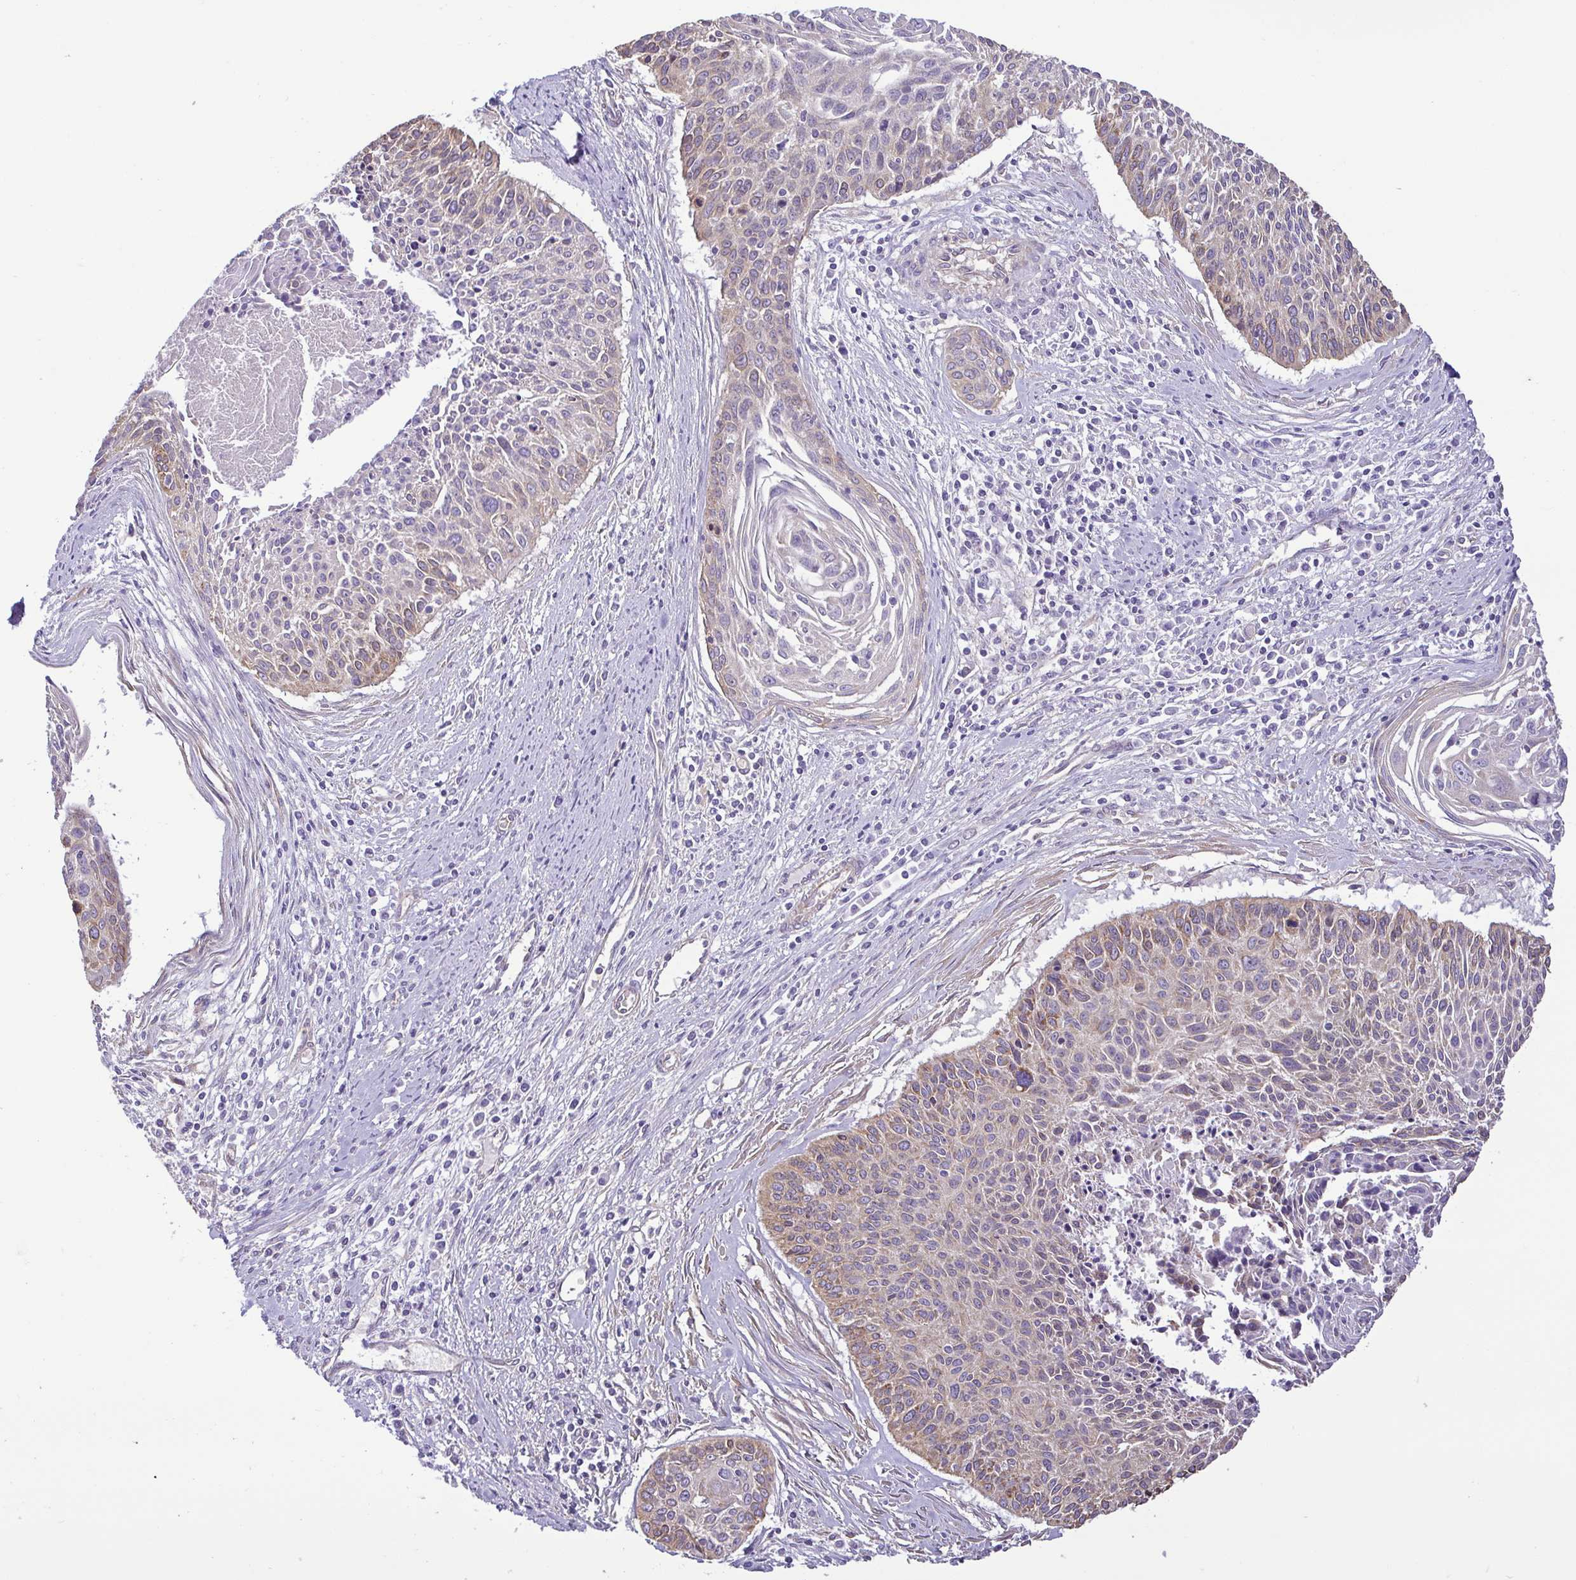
{"staining": {"intensity": "weak", "quantity": "<25%", "location": "cytoplasmic/membranous"}, "tissue": "cervical cancer", "cell_type": "Tumor cells", "image_type": "cancer", "snomed": [{"axis": "morphology", "description": "Squamous cell carcinoma, NOS"}, {"axis": "topography", "description": "Cervix"}], "caption": "A high-resolution photomicrograph shows immunohistochemistry staining of cervical squamous cell carcinoma, which exhibits no significant staining in tumor cells.", "gene": "MYL10", "patient": {"sex": "female", "age": 55}}